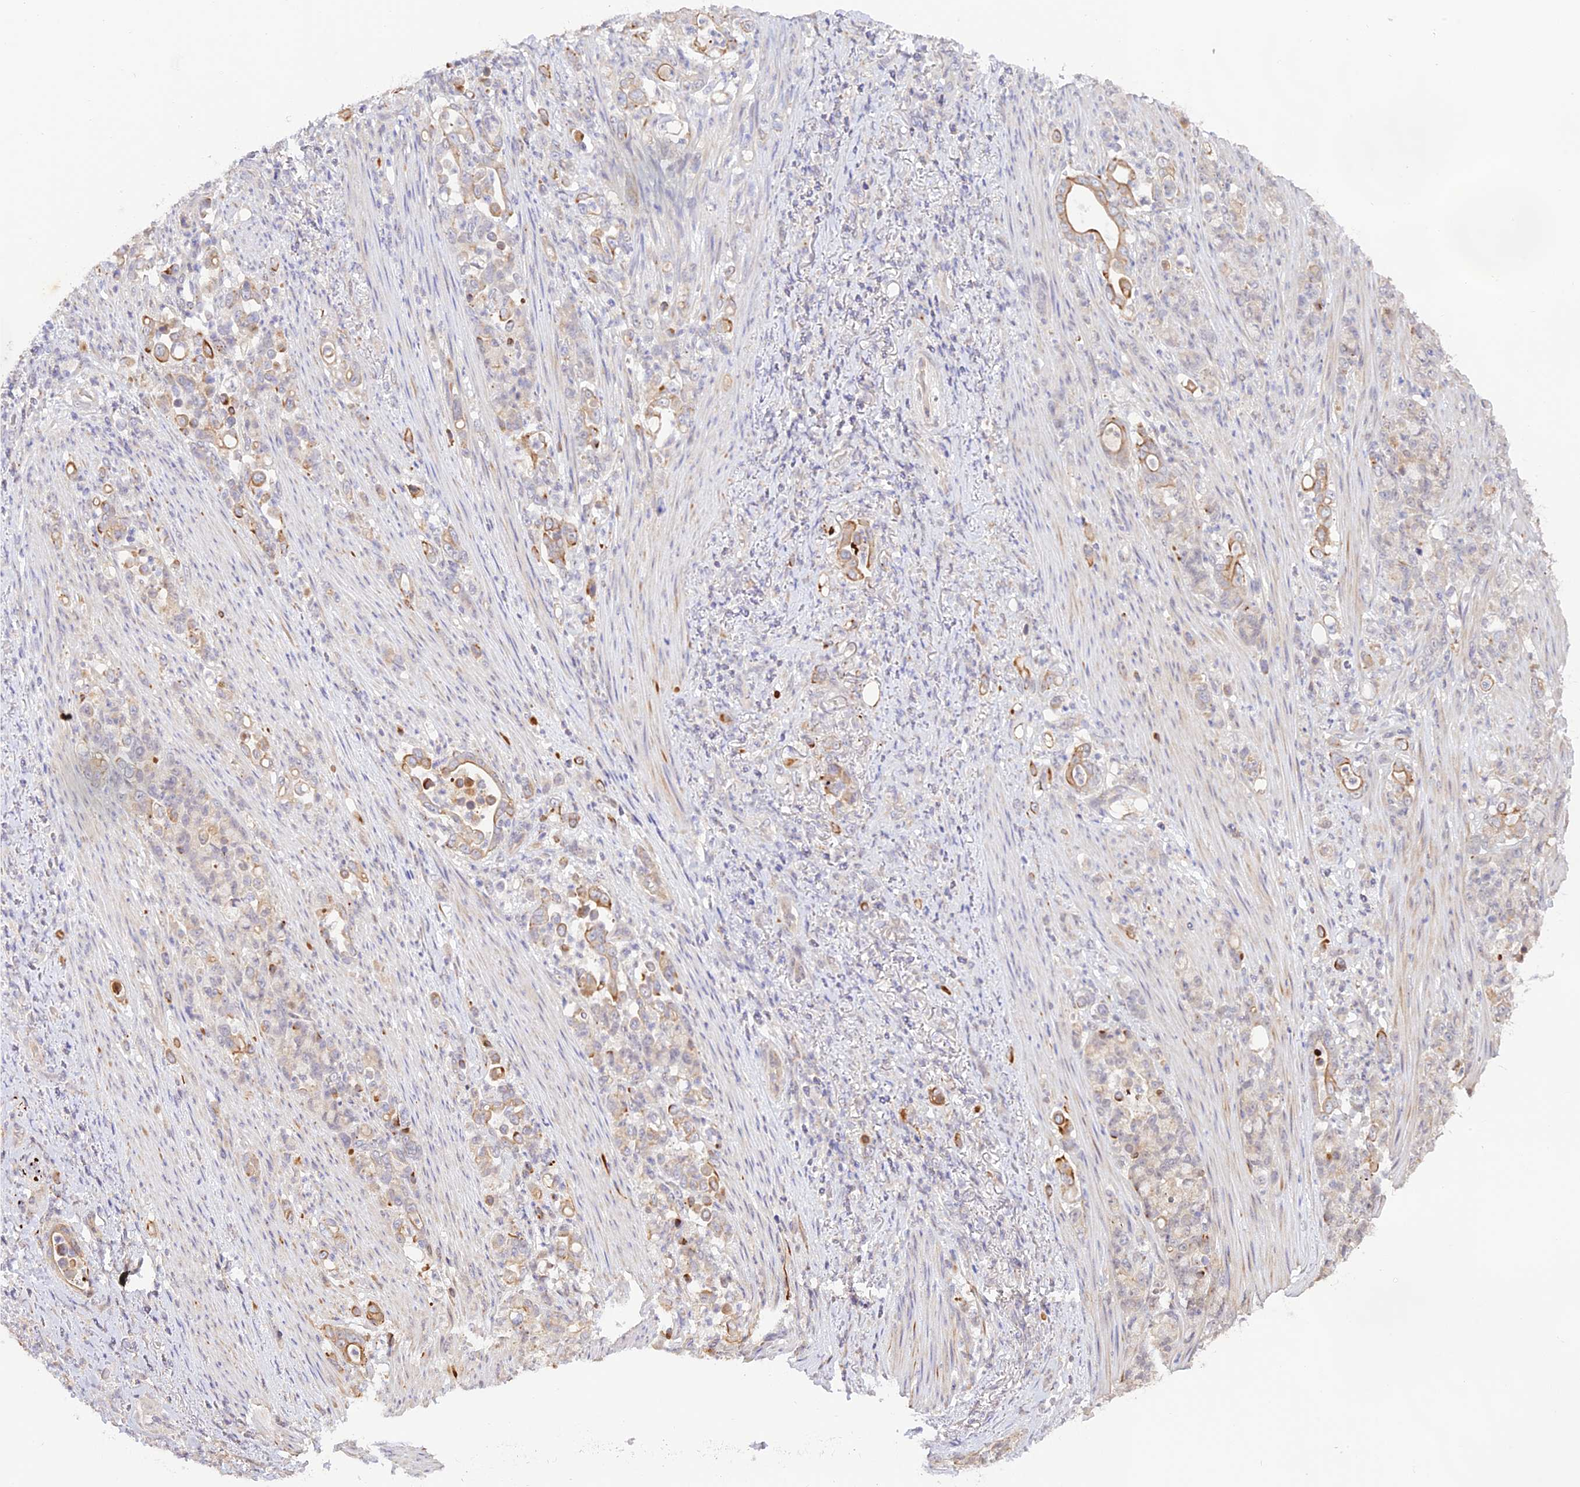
{"staining": {"intensity": "weak", "quantity": "25%-75%", "location": "cytoplasmic/membranous"}, "tissue": "stomach cancer", "cell_type": "Tumor cells", "image_type": "cancer", "snomed": [{"axis": "morphology", "description": "Normal tissue, NOS"}, {"axis": "morphology", "description": "Adenocarcinoma, NOS"}, {"axis": "topography", "description": "Stomach"}], "caption": "A micrograph of stomach adenocarcinoma stained for a protein reveals weak cytoplasmic/membranous brown staining in tumor cells.", "gene": "CAMSAP3", "patient": {"sex": "female", "age": 79}}